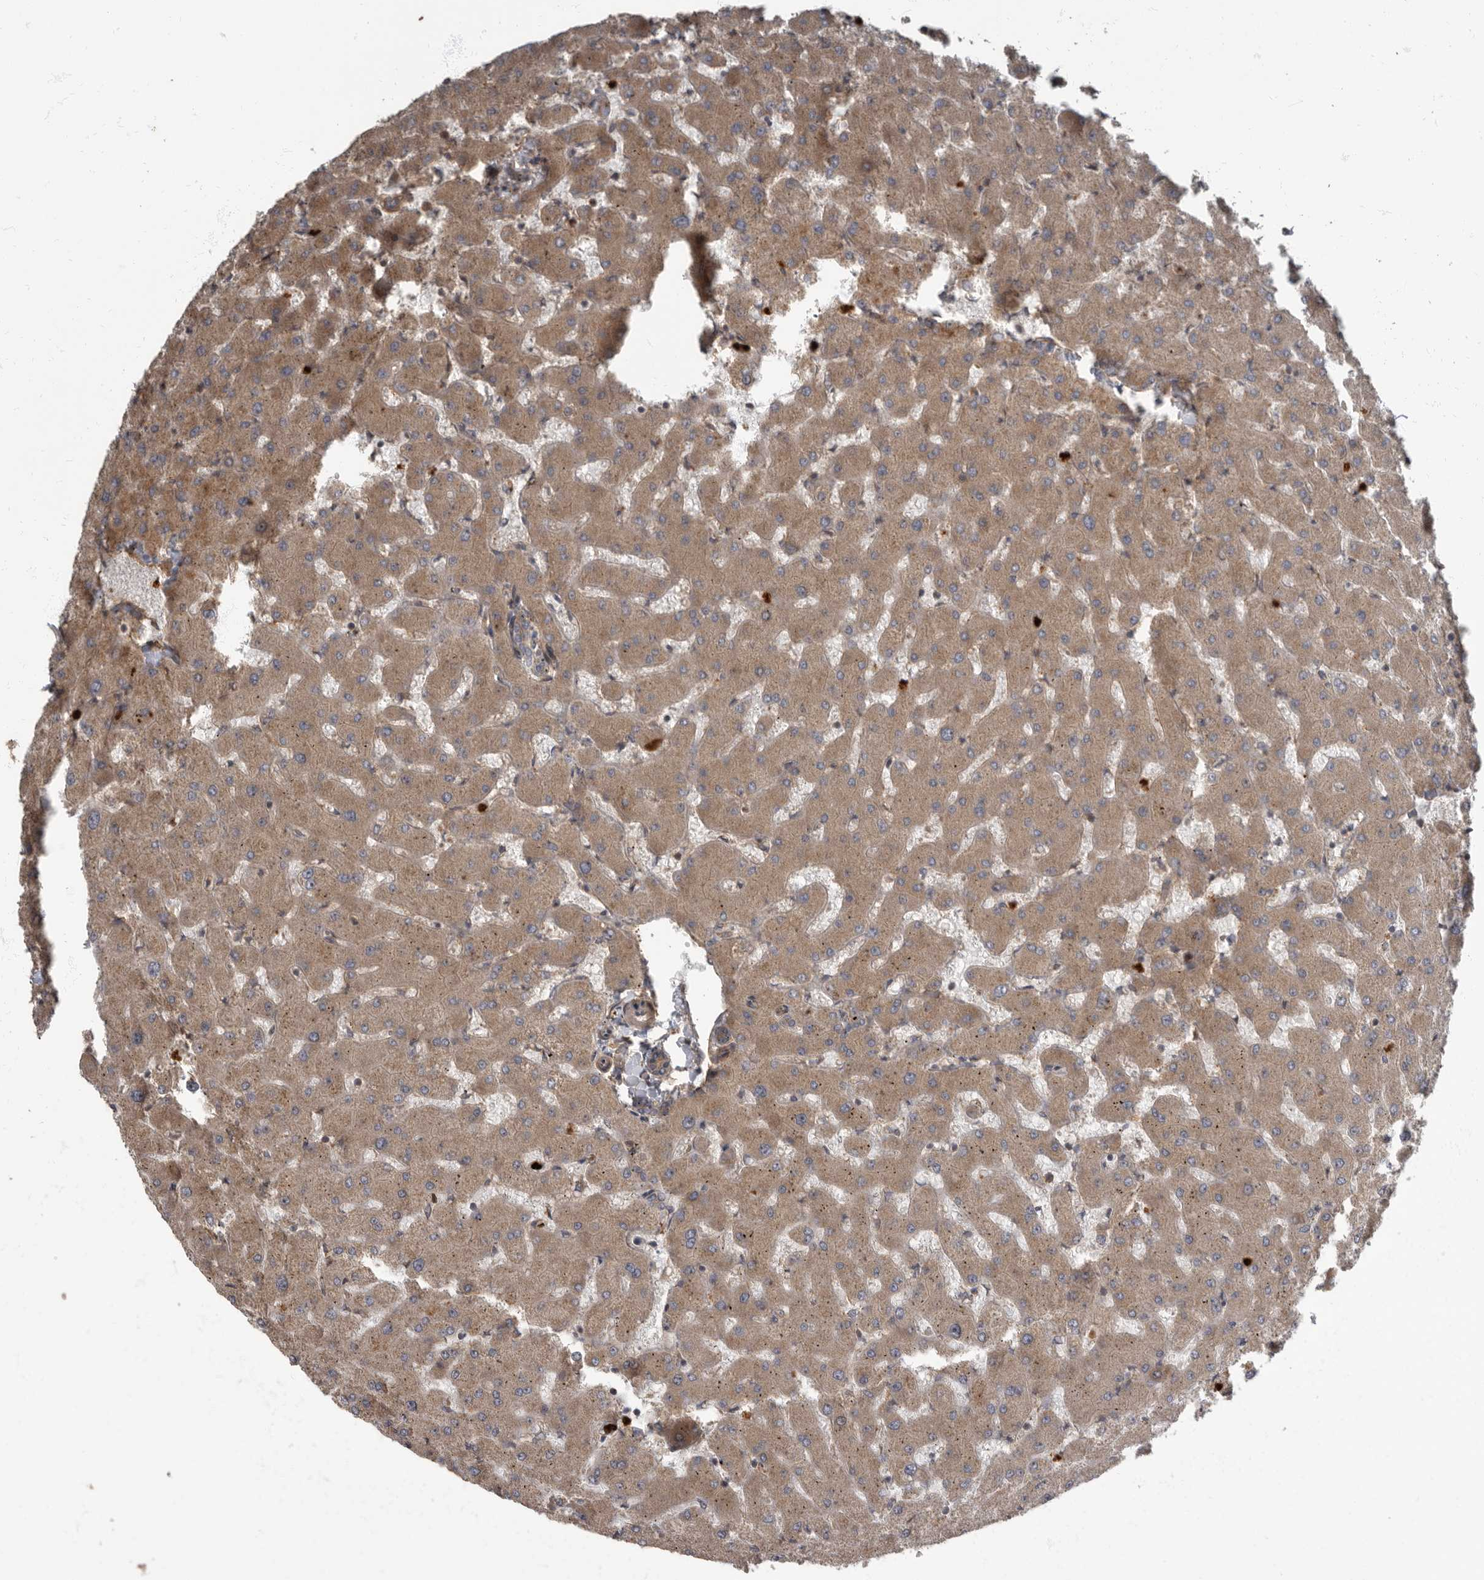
{"staining": {"intensity": "weak", "quantity": ">75%", "location": "cytoplasmic/membranous"}, "tissue": "liver", "cell_type": "Cholangiocytes", "image_type": "normal", "snomed": [{"axis": "morphology", "description": "Normal tissue, NOS"}, {"axis": "topography", "description": "Liver"}], "caption": "Liver was stained to show a protein in brown. There is low levels of weak cytoplasmic/membranous expression in approximately >75% of cholangiocytes.", "gene": "DAAM1", "patient": {"sex": "female", "age": 63}}